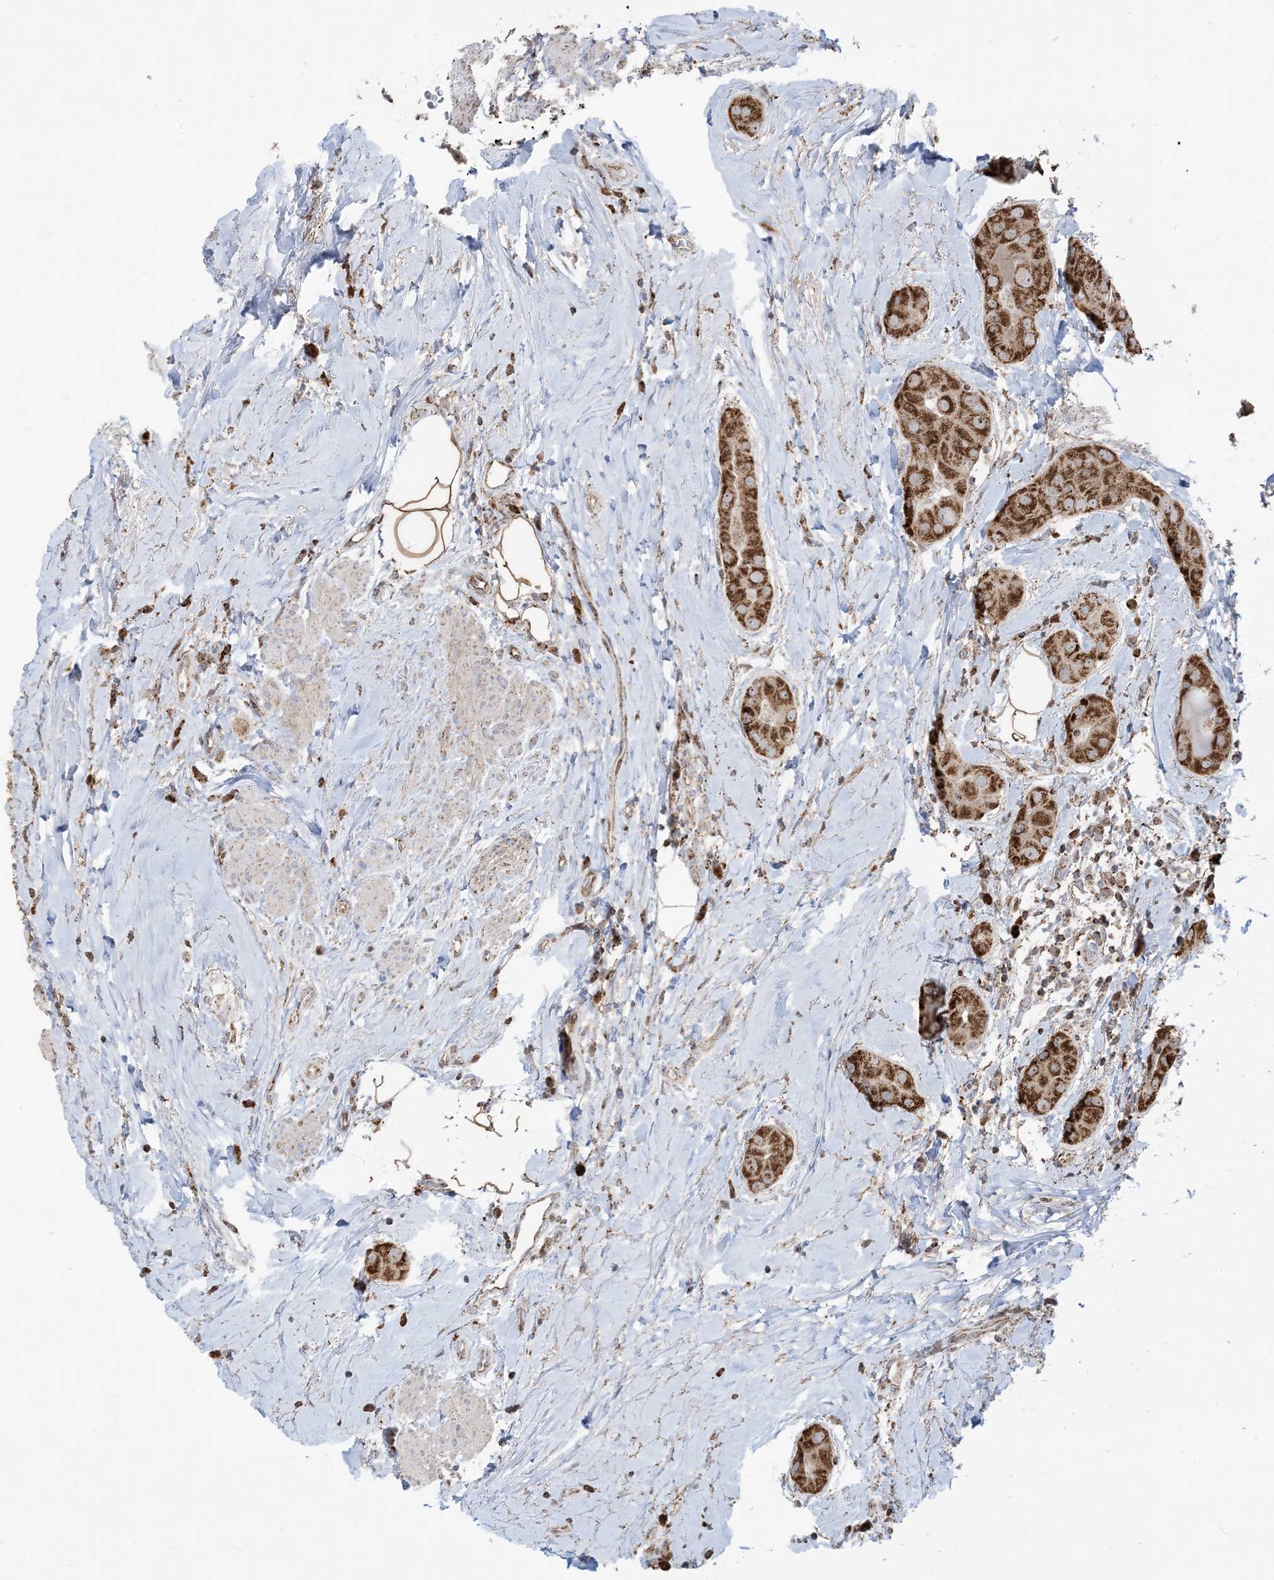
{"staining": {"intensity": "strong", "quantity": ">75%", "location": "cytoplasmic/membranous"}, "tissue": "thyroid cancer", "cell_type": "Tumor cells", "image_type": "cancer", "snomed": [{"axis": "morphology", "description": "Papillary adenocarcinoma, NOS"}, {"axis": "topography", "description": "Thyroid gland"}], "caption": "Tumor cells exhibit high levels of strong cytoplasmic/membranous positivity in about >75% of cells in human thyroid cancer (papillary adenocarcinoma). (Stains: DAB (3,3'-diaminobenzidine) in brown, nuclei in blue, Microscopy: brightfield microscopy at high magnification).", "gene": "MAPKBP1", "patient": {"sex": "male", "age": 33}}